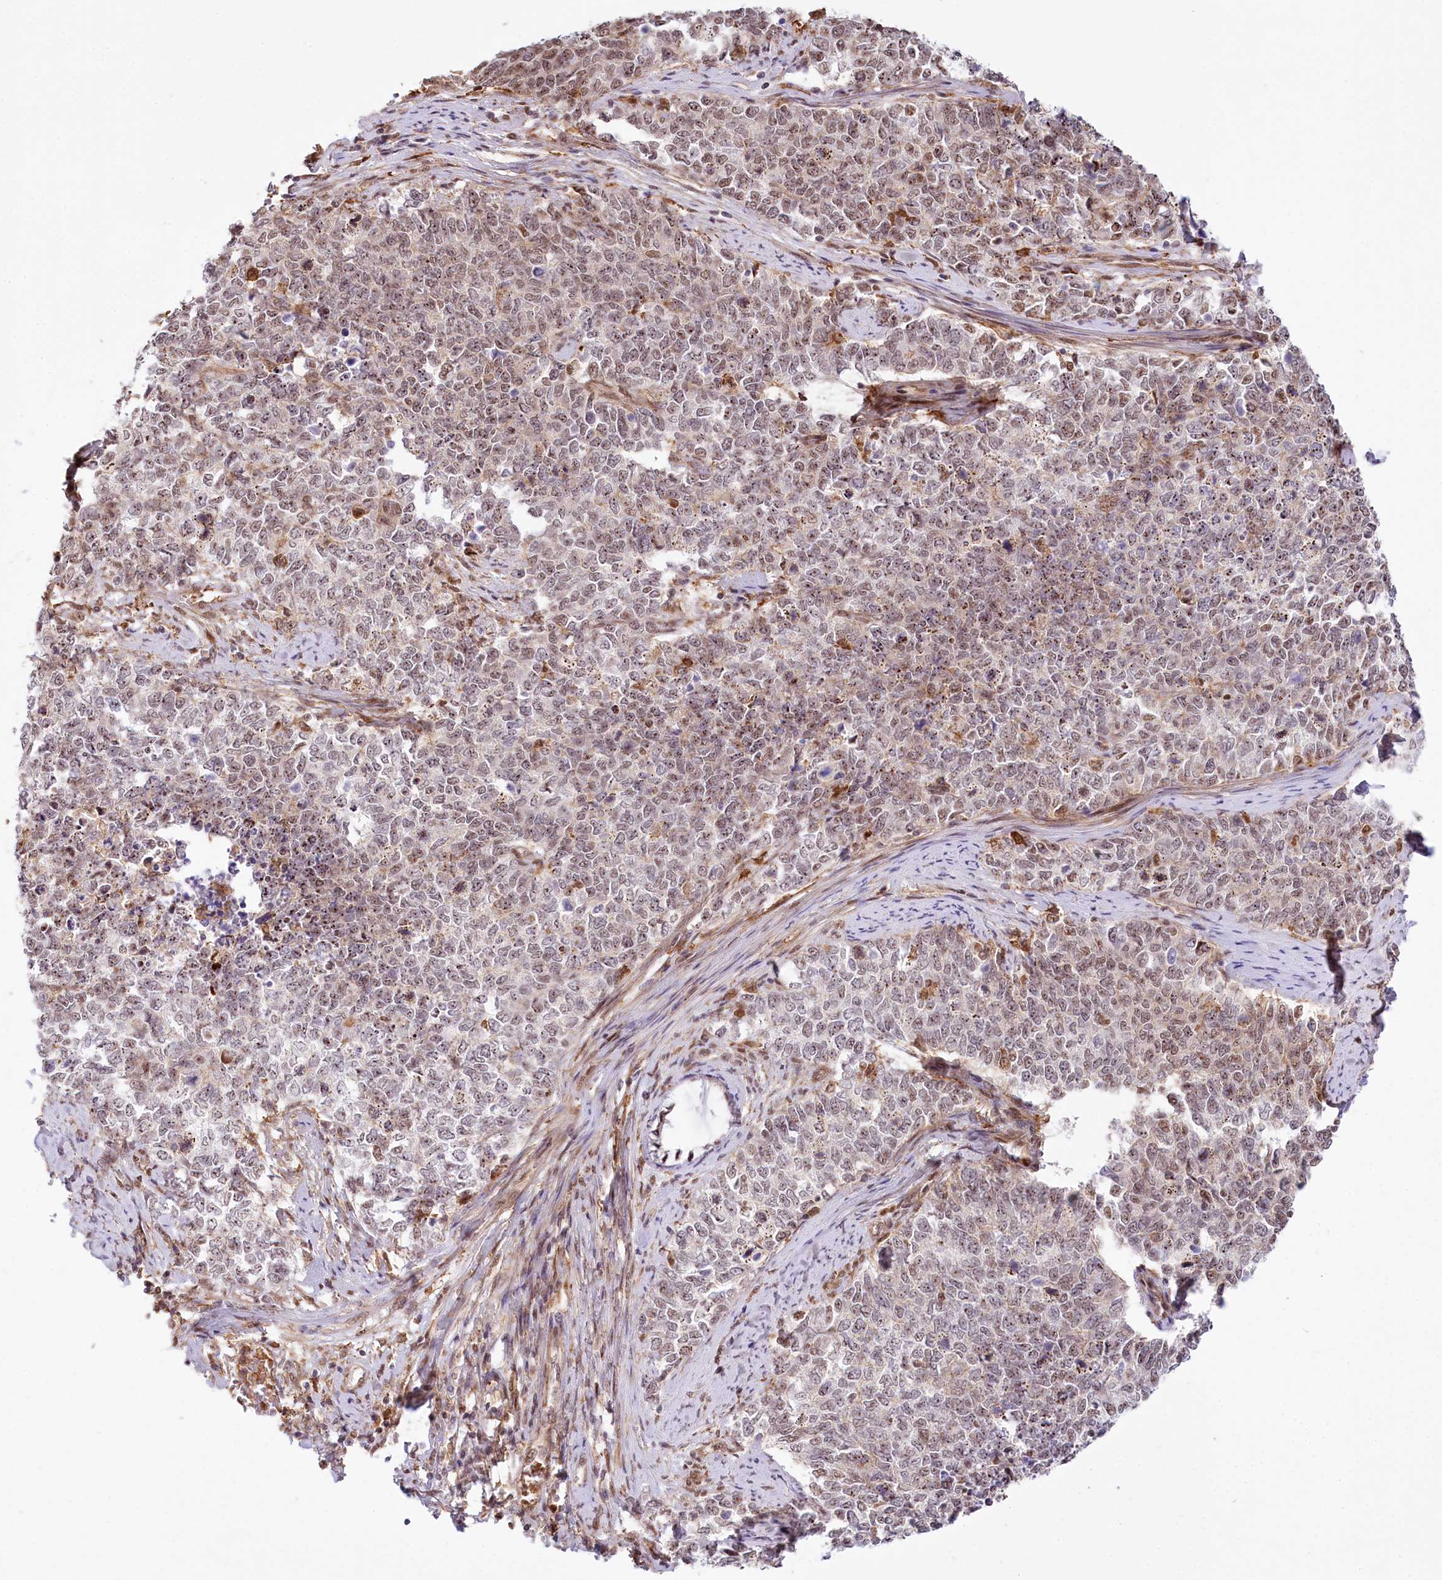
{"staining": {"intensity": "weak", "quantity": "25%-75%", "location": "nuclear"}, "tissue": "cervical cancer", "cell_type": "Tumor cells", "image_type": "cancer", "snomed": [{"axis": "morphology", "description": "Squamous cell carcinoma, NOS"}, {"axis": "topography", "description": "Cervix"}], "caption": "Tumor cells demonstrate low levels of weak nuclear positivity in about 25%-75% of cells in cervical squamous cell carcinoma.", "gene": "TUBGCP2", "patient": {"sex": "female", "age": 63}}